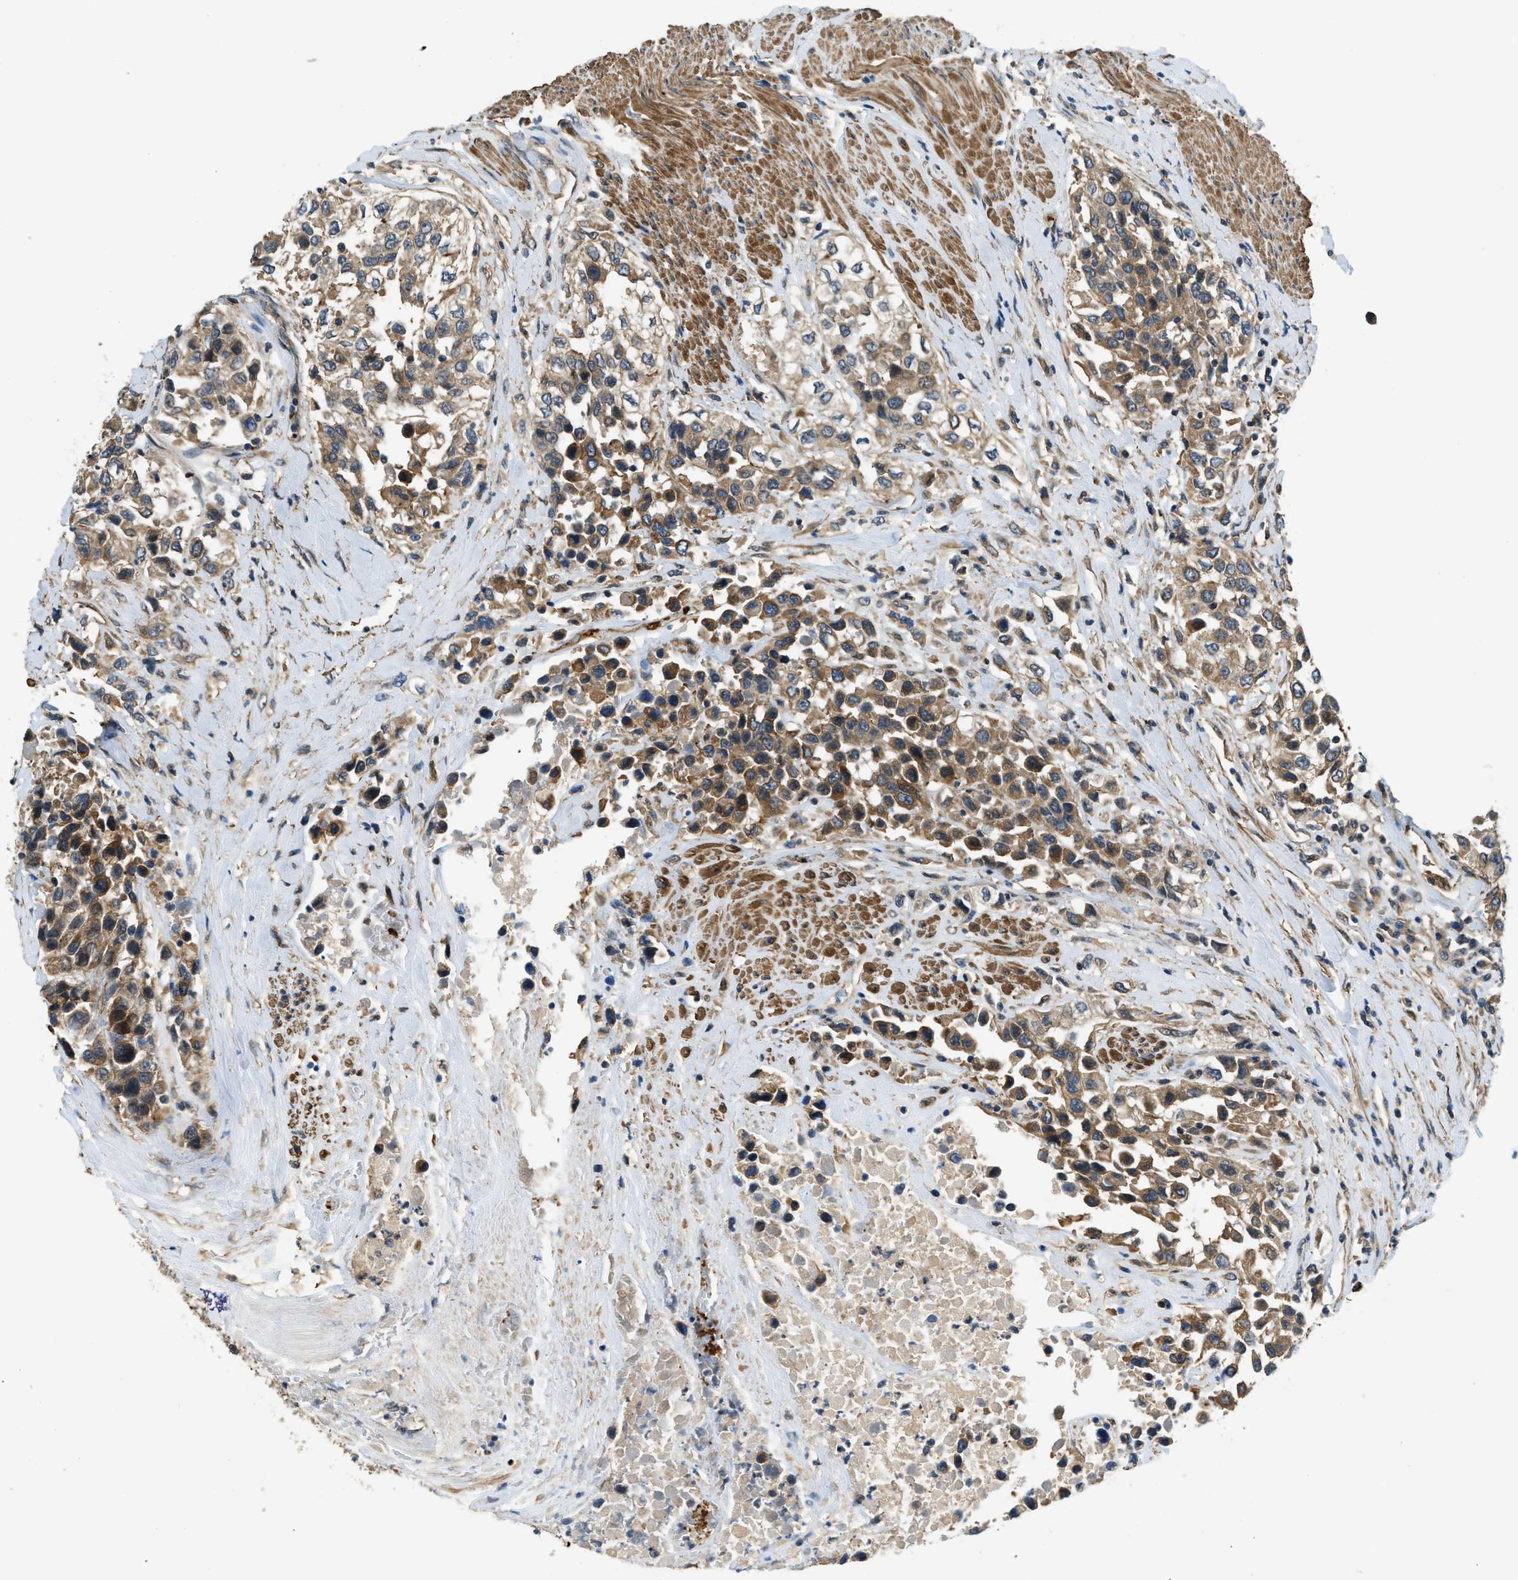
{"staining": {"intensity": "moderate", "quantity": ">75%", "location": "cytoplasmic/membranous"}, "tissue": "urothelial cancer", "cell_type": "Tumor cells", "image_type": "cancer", "snomed": [{"axis": "morphology", "description": "Urothelial carcinoma, High grade"}, {"axis": "topography", "description": "Urinary bladder"}], "caption": "Urothelial carcinoma (high-grade) stained with IHC demonstrates moderate cytoplasmic/membranous positivity in approximately >75% of tumor cells.", "gene": "CGN", "patient": {"sex": "female", "age": 80}}